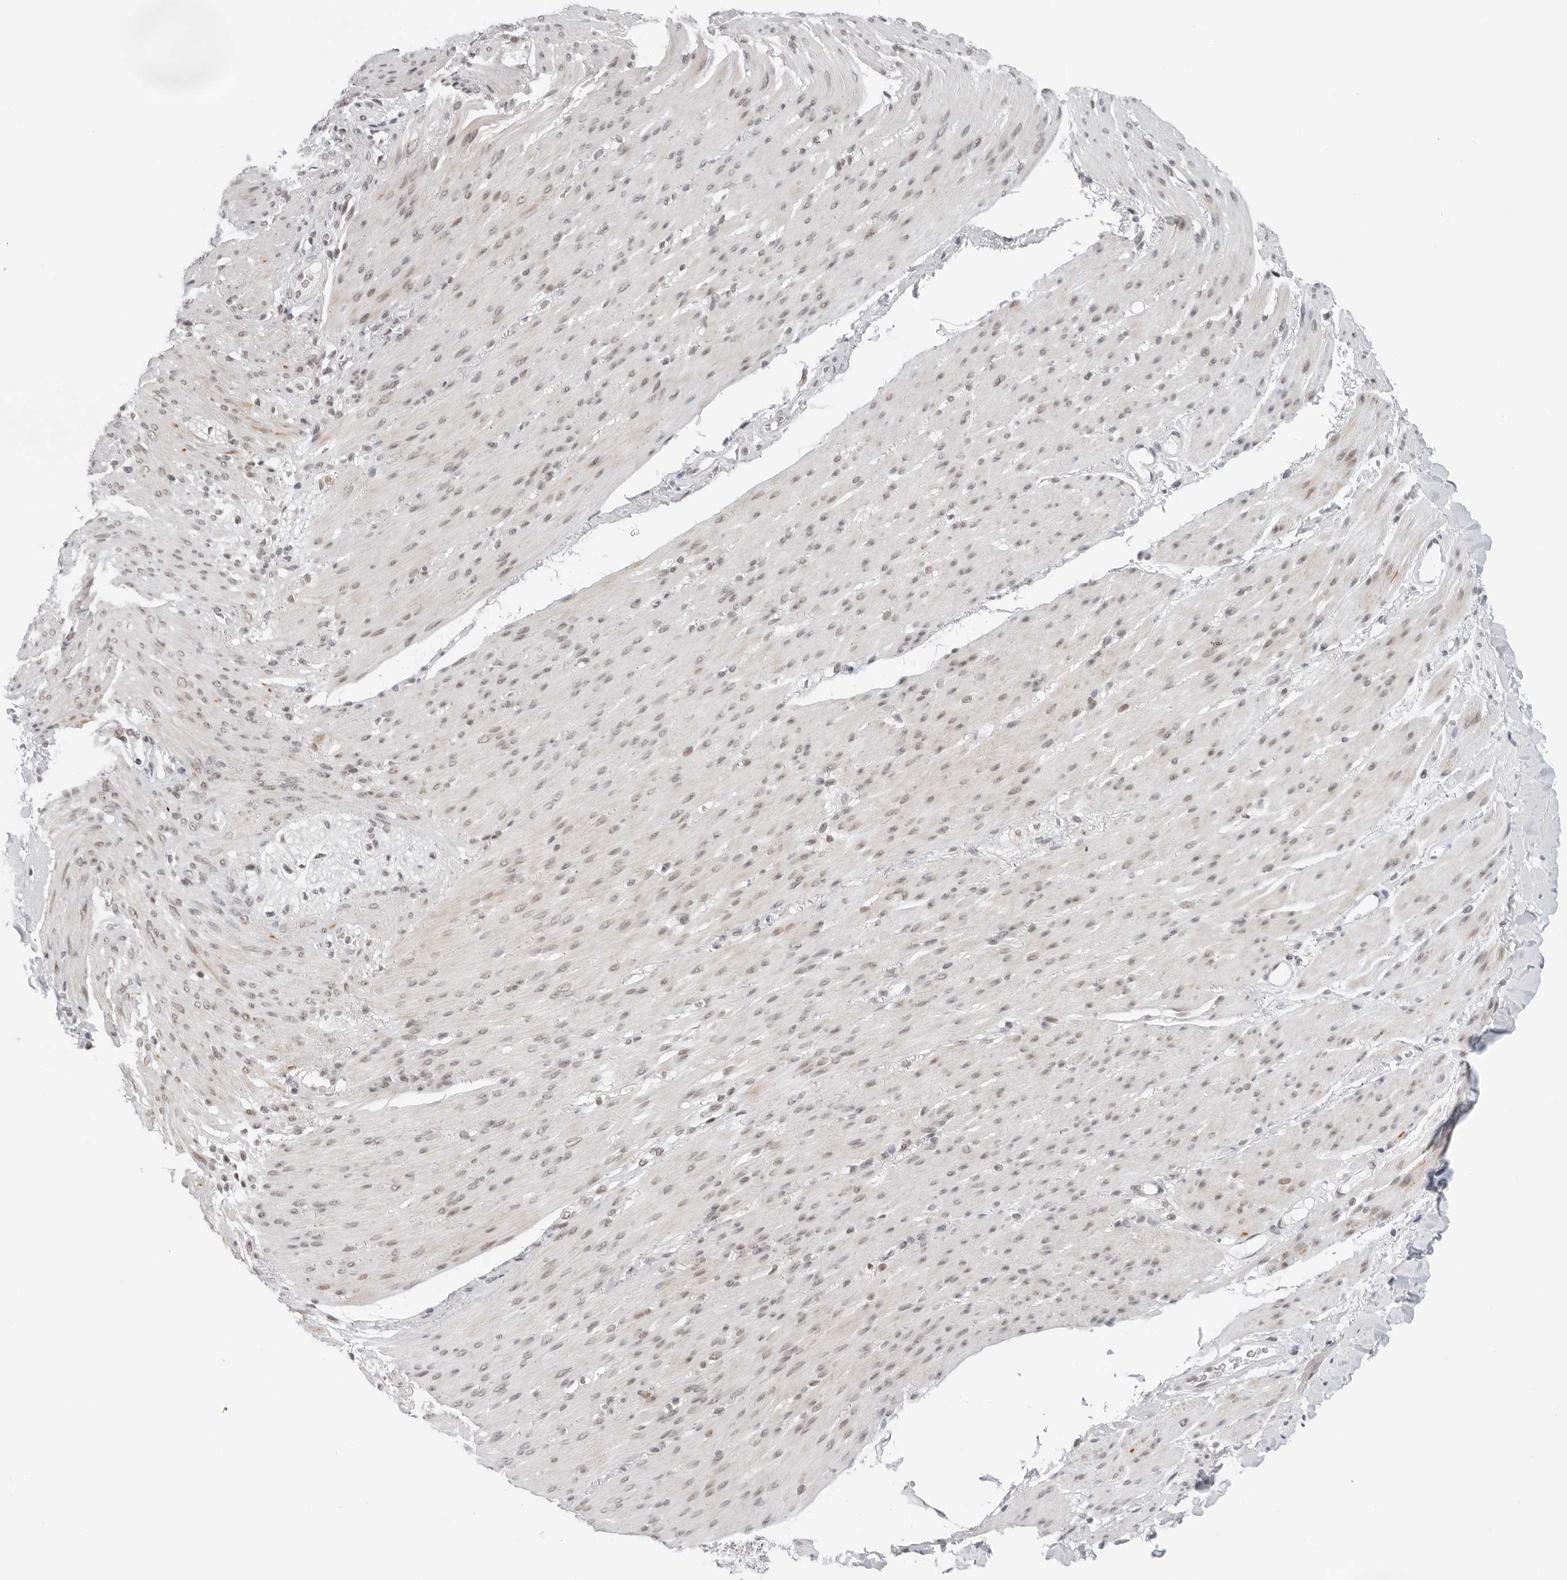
{"staining": {"intensity": "weak", "quantity": "25%-75%", "location": "nuclear"}, "tissue": "smooth muscle", "cell_type": "Smooth muscle cells", "image_type": "normal", "snomed": [{"axis": "morphology", "description": "Normal tissue, NOS"}, {"axis": "topography", "description": "Colon"}, {"axis": "topography", "description": "Peripheral nerve tissue"}], "caption": "This is a micrograph of immunohistochemistry (IHC) staining of unremarkable smooth muscle, which shows weak staining in the nuclear of smooth muscle cells.", "gene": "FOXK2", "patient": {"sex": "female", "age": 61}}